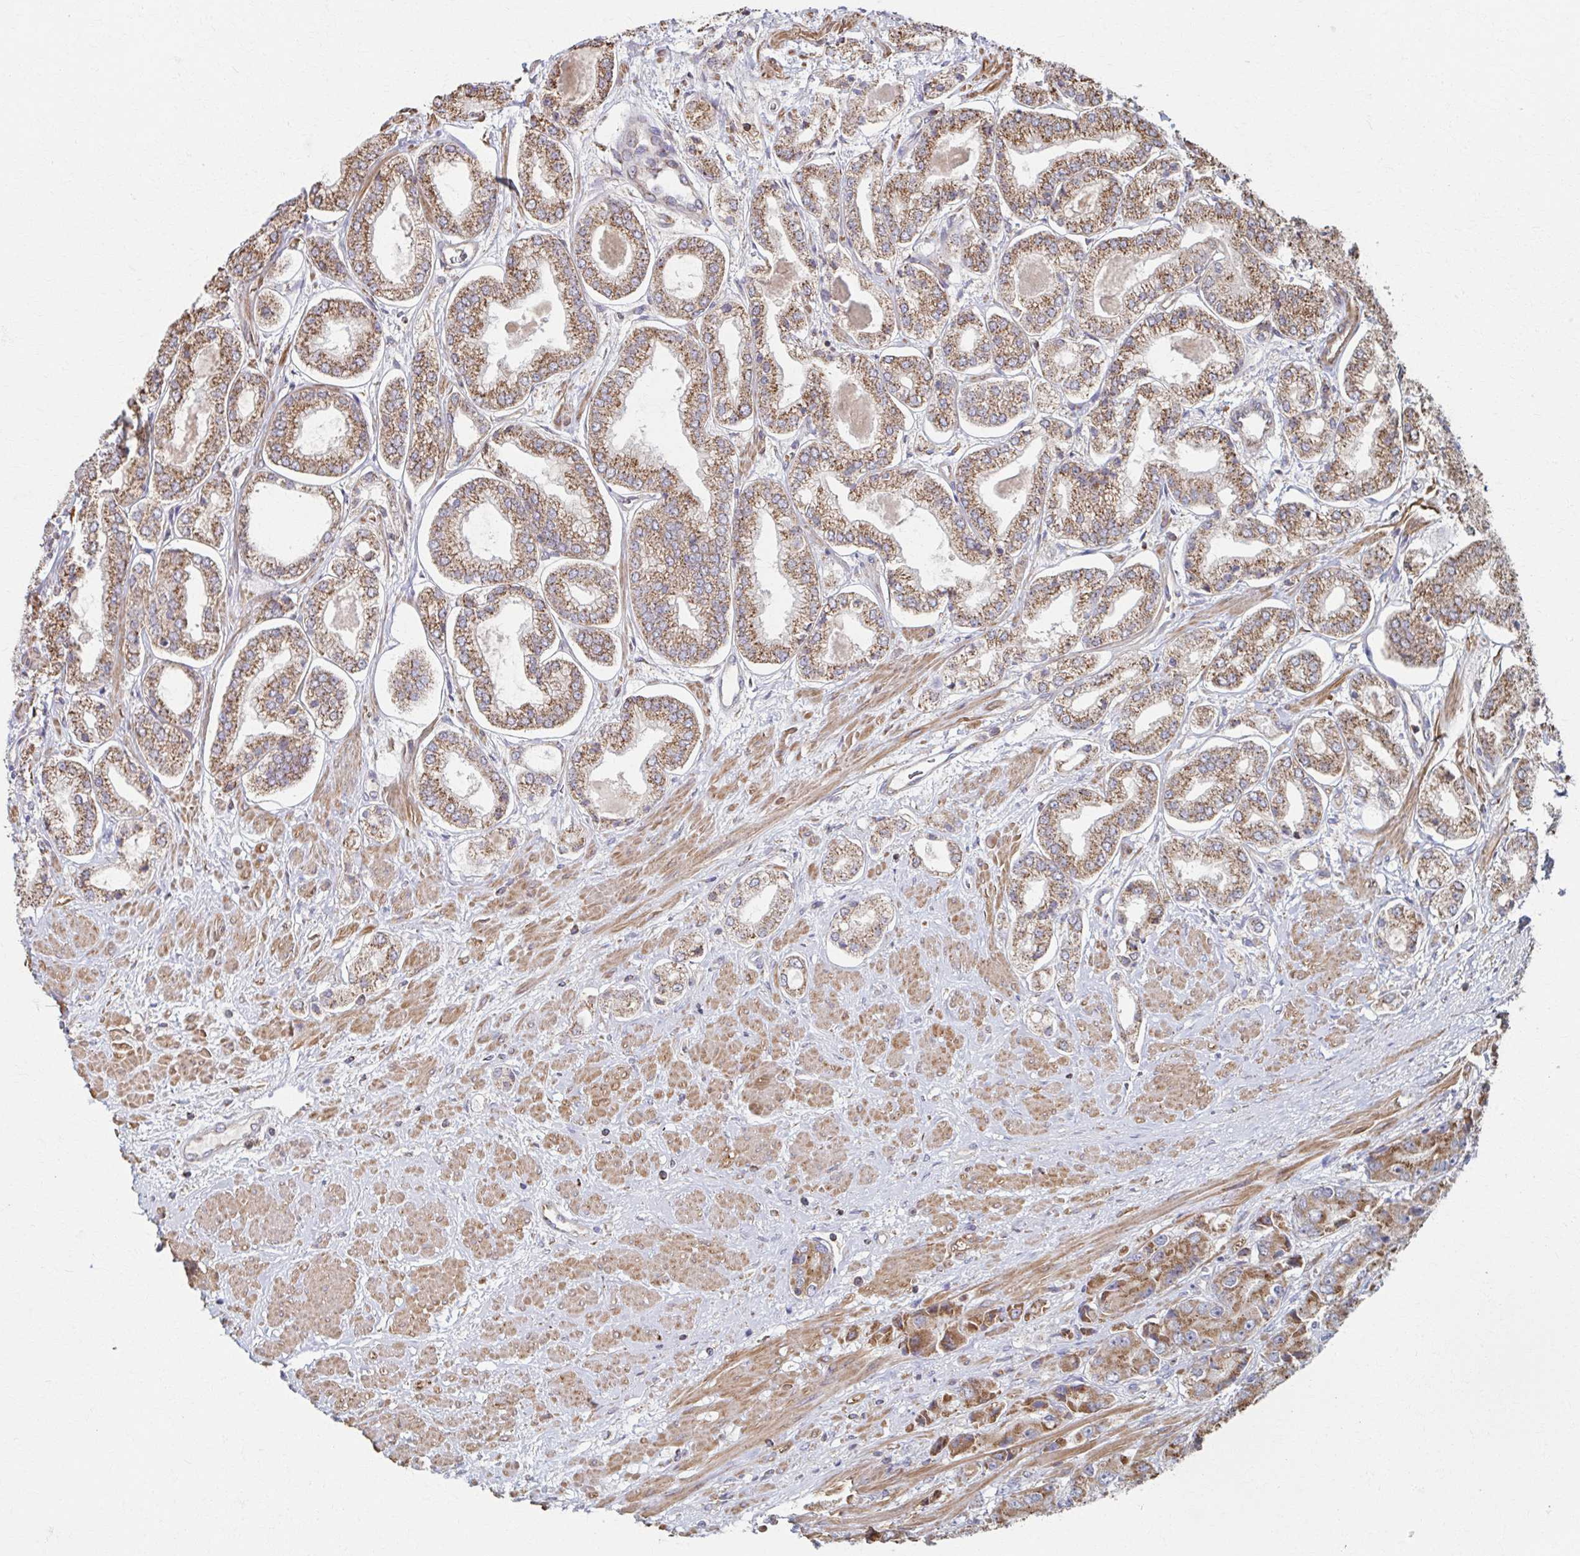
{"staining": {"intensity": "moderate", "quantity": ">75%", "location": "cytoplasmic/membranous"}, "tissue": "prostate cancer", "cell_type": "Tumor cells", "image_type": "cancer", "snomed": [{"axis": "morphology", "description": "Adenocarcinoma, Low grade"}, {"axis": "topography", "description": "Prostate"}], "caption": "This histopathology image displays immunohistochemistry (IHC) staining of low-grade adenocarcinoma (prostate), with medium moderate cytoplasmic/membranous staining in approximately >75% of tumor cells.", "gene": "KLHL34", "patient": {"sex": "male", "age": 69}}